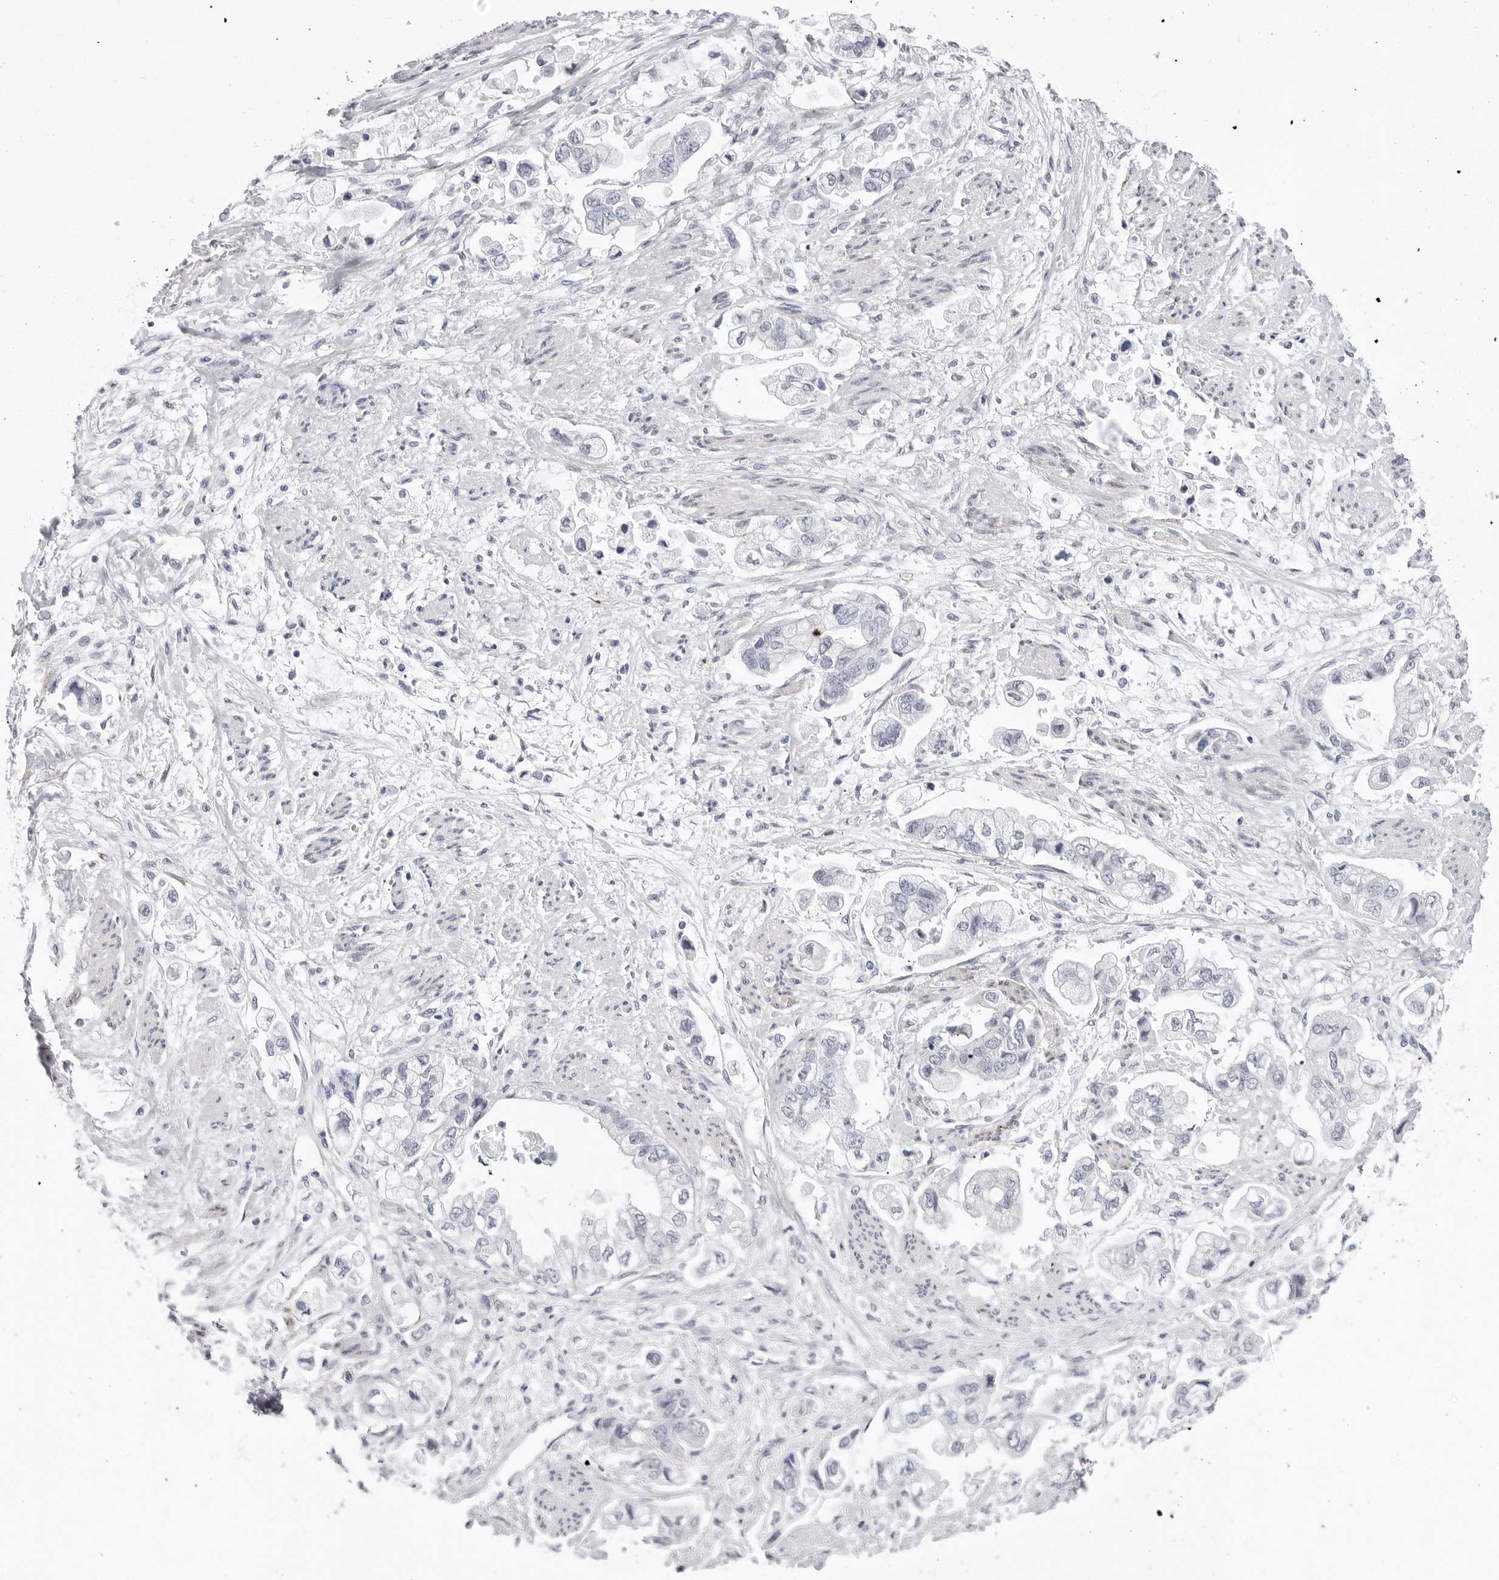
{"staining": {"intensity": "negative", "quantity": "none", "location": "none"}, "tissue": "stomach cancer", "cell_type": "Tumor cells", "image_type": "cancer", "snomed": [{"axis": "morphology", "description": "Adenocarcinoma, NOS"}, {"axis": "topography", "description": "Stomach"}], "caption": "An immunohistochemistry (IHC) photomicrograph of stomach adenocarcinoma is shown. There is no staining in tumor cells of stomach adenocarcinoma.", "gene": "ERICH3", "patient": {"sex": "male", "age": 62}}